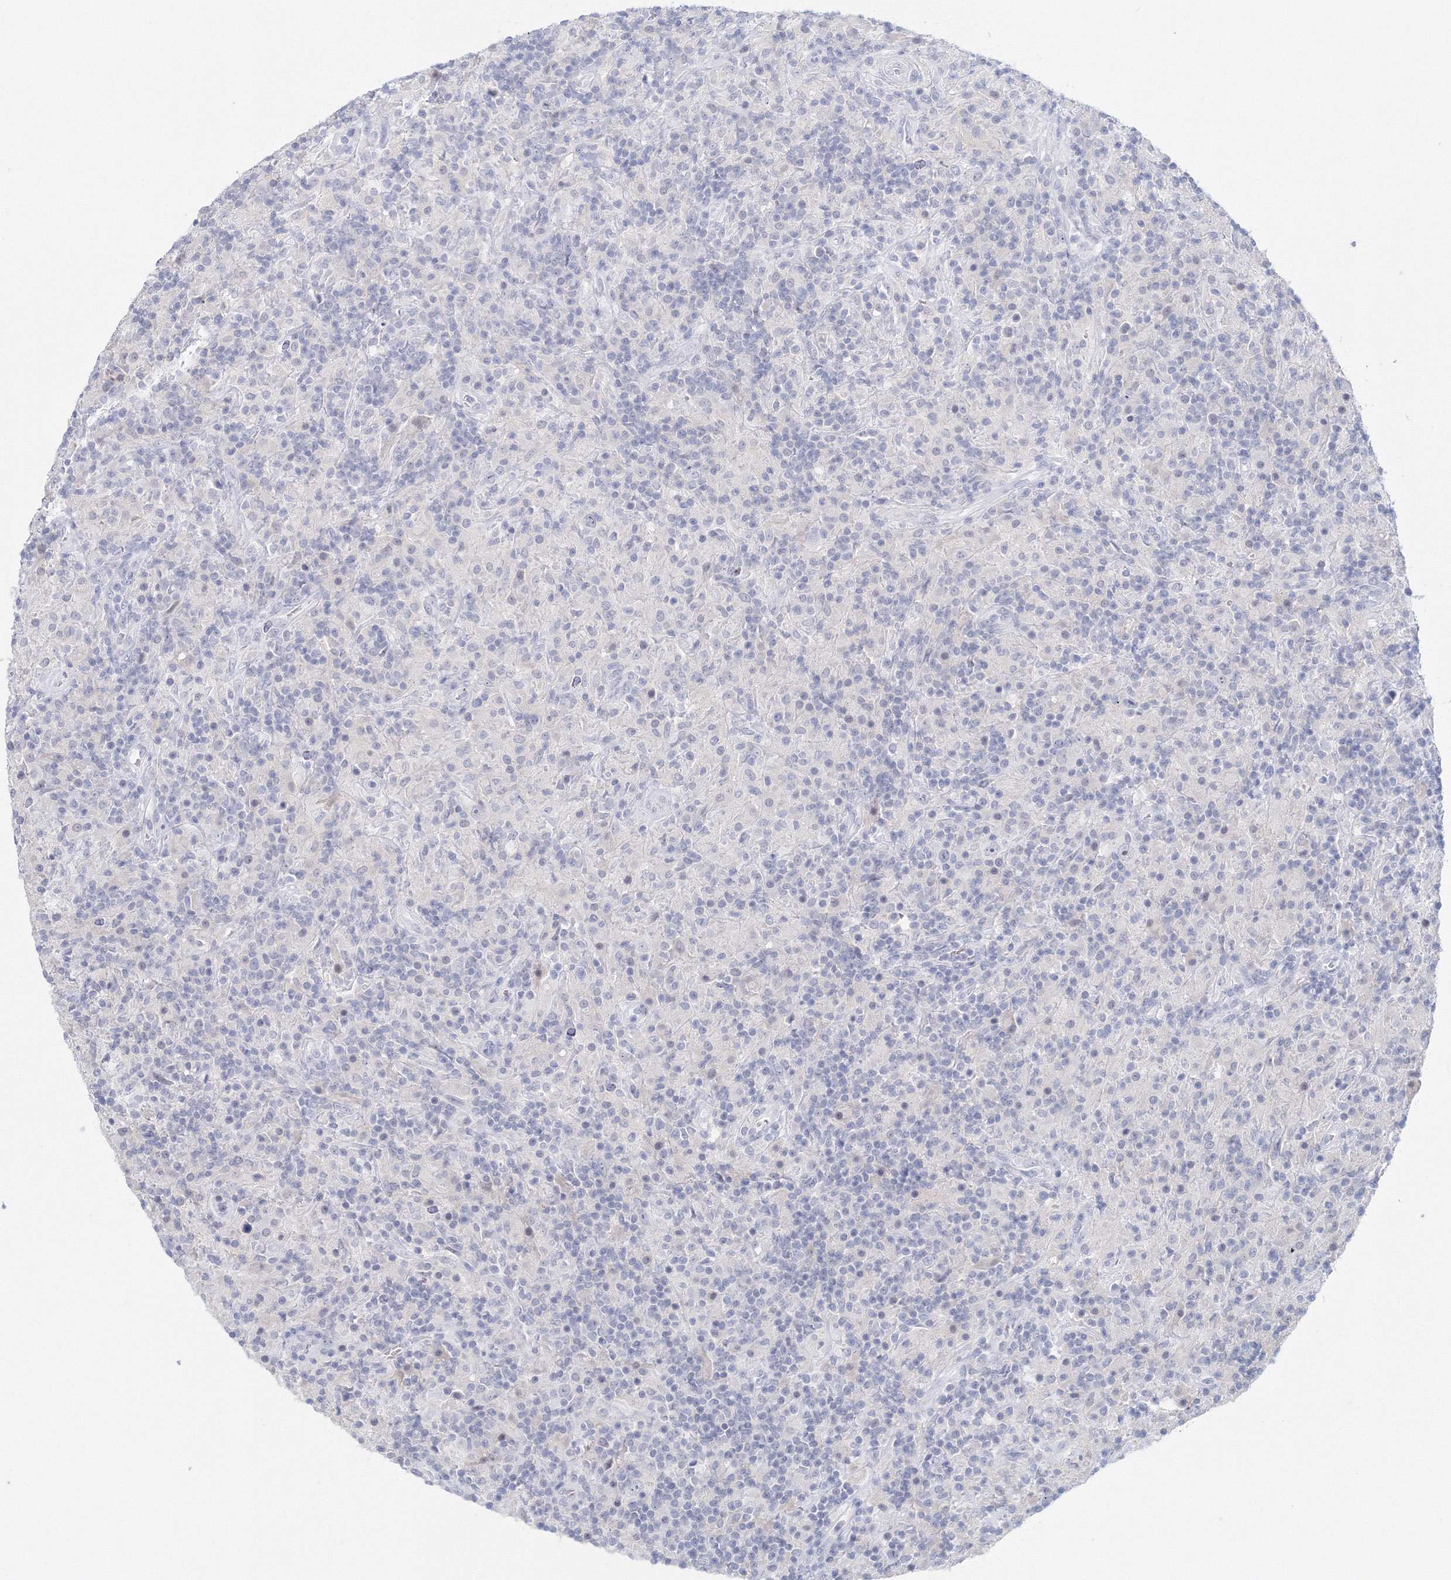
{"staining": {"intensity": "negative", "quantity": "none", "location": "none"}, "tissue": "lymphoma", "cell_type": "Tumor cells", "image_type": "cancer", "snomed": [{"axis": "morphology", "description": "Hodgkin's disease, NOS"}, {"axis": "topography", "description": "Lymph node"}], "caption": "Protein analysis of Hodgkin's disease shows no significant expression in tumor cells.", "gene": "VSIG1", "patient": {"sex": "male", "age": 70}}